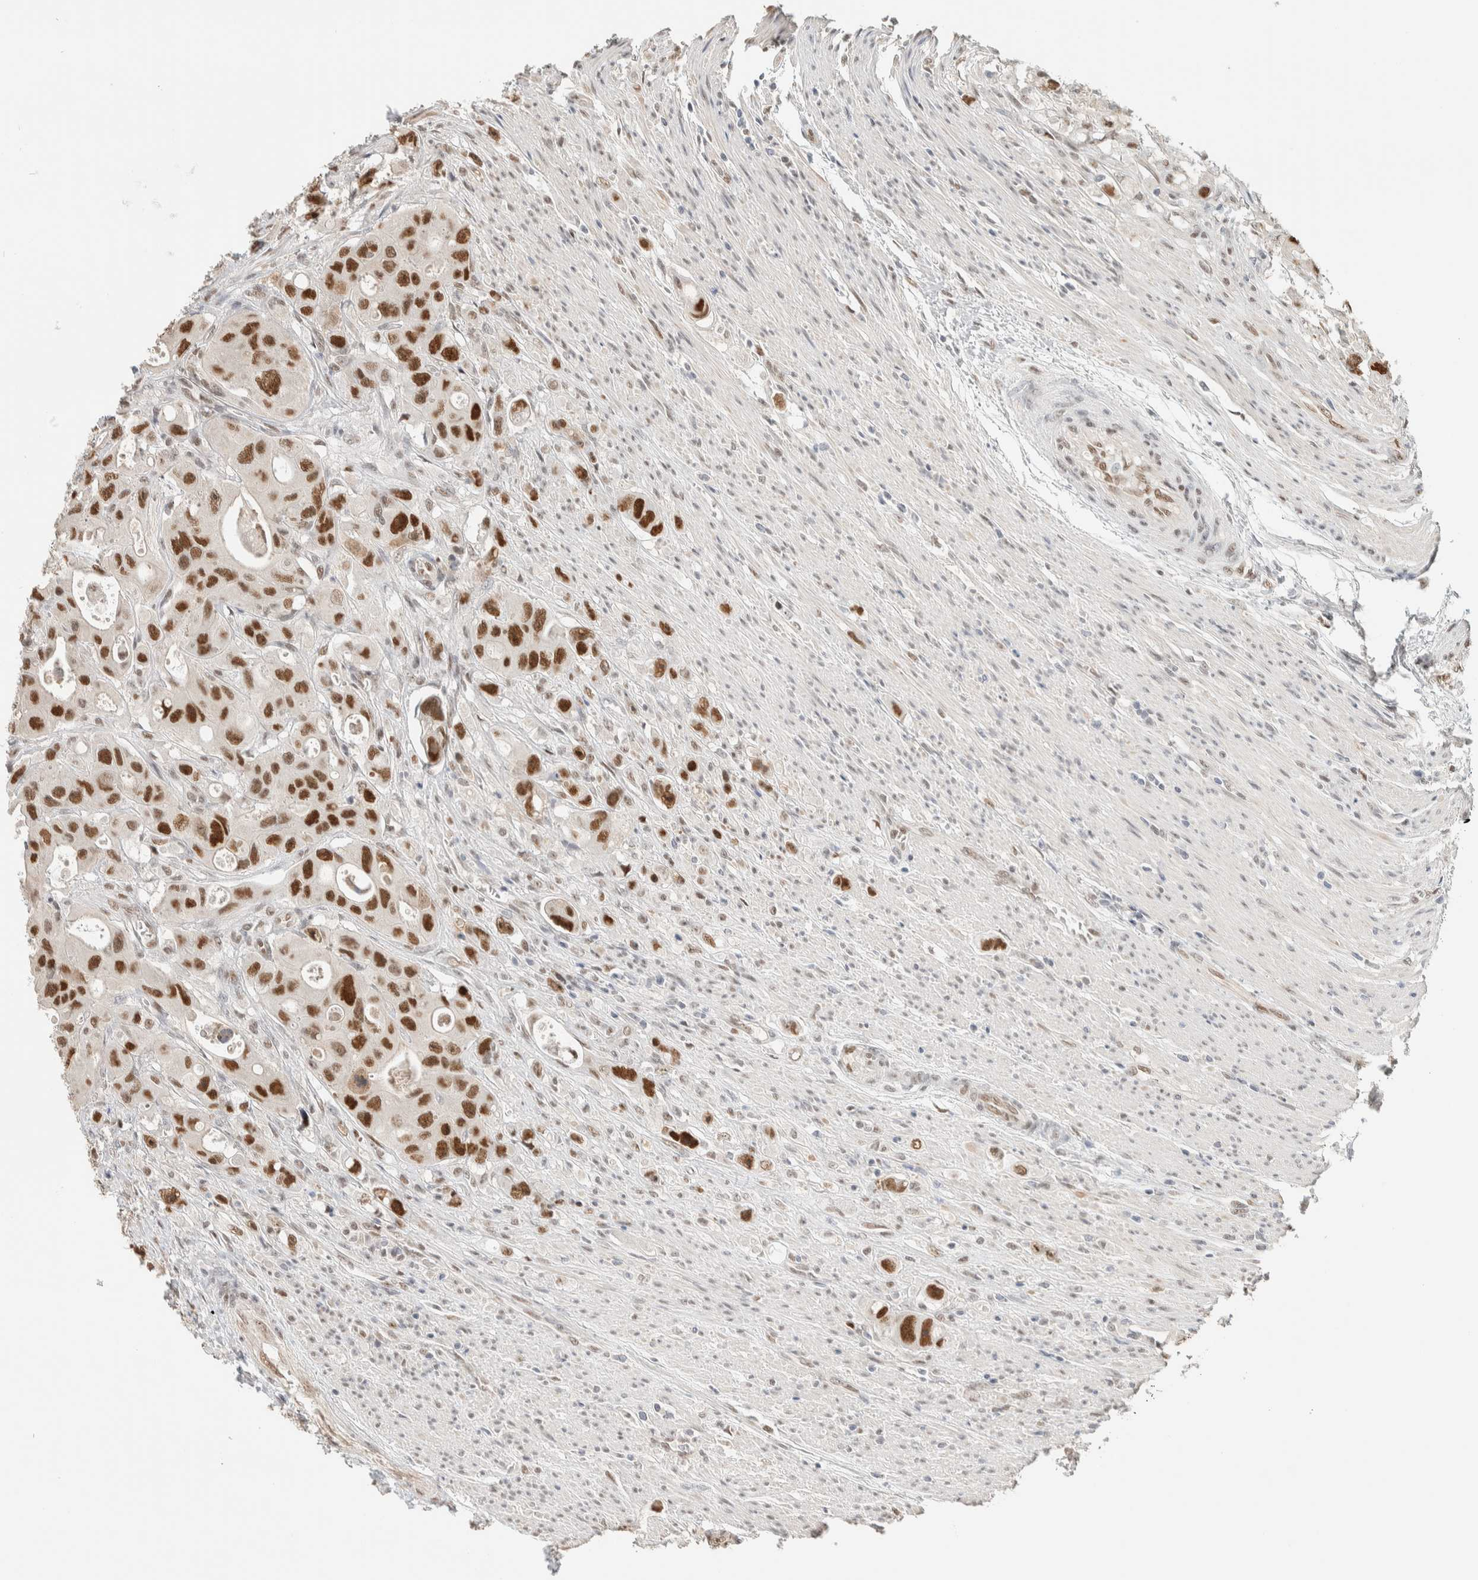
{"staining": {"intensity": "moderate", "quantity": ">75%", "location": "nuclear"}, "tissue": "colorectal cancer", "cell_type": "Tumor cells", "image_type": "cancer", "snomed": [{"axis": "morphology", "description": "Adenocarcinoma, NOS"}, {"axis": "topography", "description": "Colon"}], "caption": "Moderate nuclear positivity for a protein is seen in about >75% of tumor cells of colorectal cancer using immunohistochemistry.", "gene": "PUS7", "patient": {"sex": "female", "age": 46}}